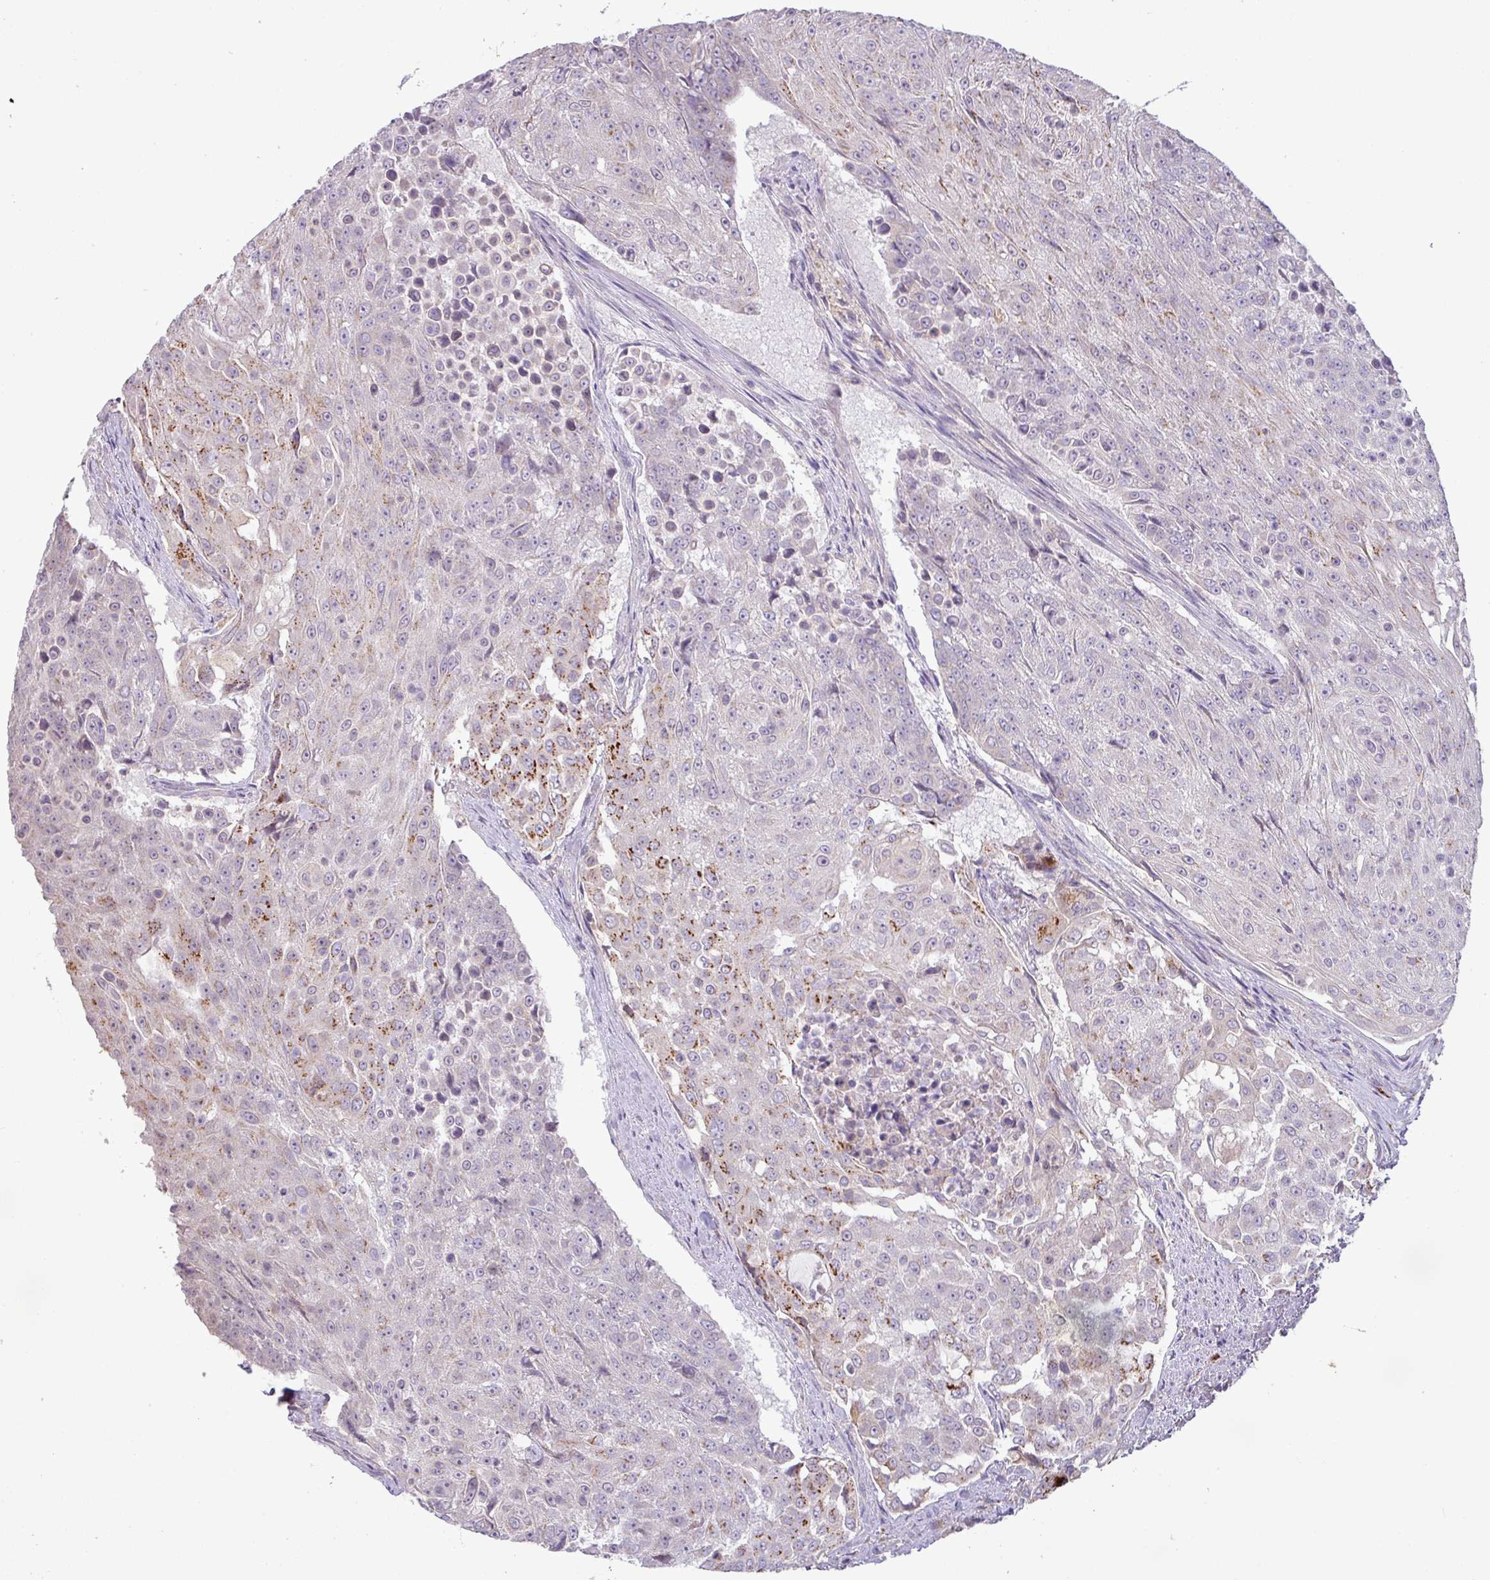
{"staining": {"intensity": "moderate", "quantity": "<25%", "location": "cytoplasmic/membranous"}, "tissue": "urothelial cancer", "cell_type": "Tumor cells", "image_type": "cancer", "snomed": [{"axis": "morphology", "description": "Urothelial carcinoma, High grade"}, {"axis": "topography", "description": "Urinary bladder"}], "caption": "Protein analysis of urothelial cancer tissue displays moderate cytoplasmic/membranous expression in approximately <25% of tumor cells.", "gene": "GALNT12", "patient": {"sex": "female", "age": 63}}